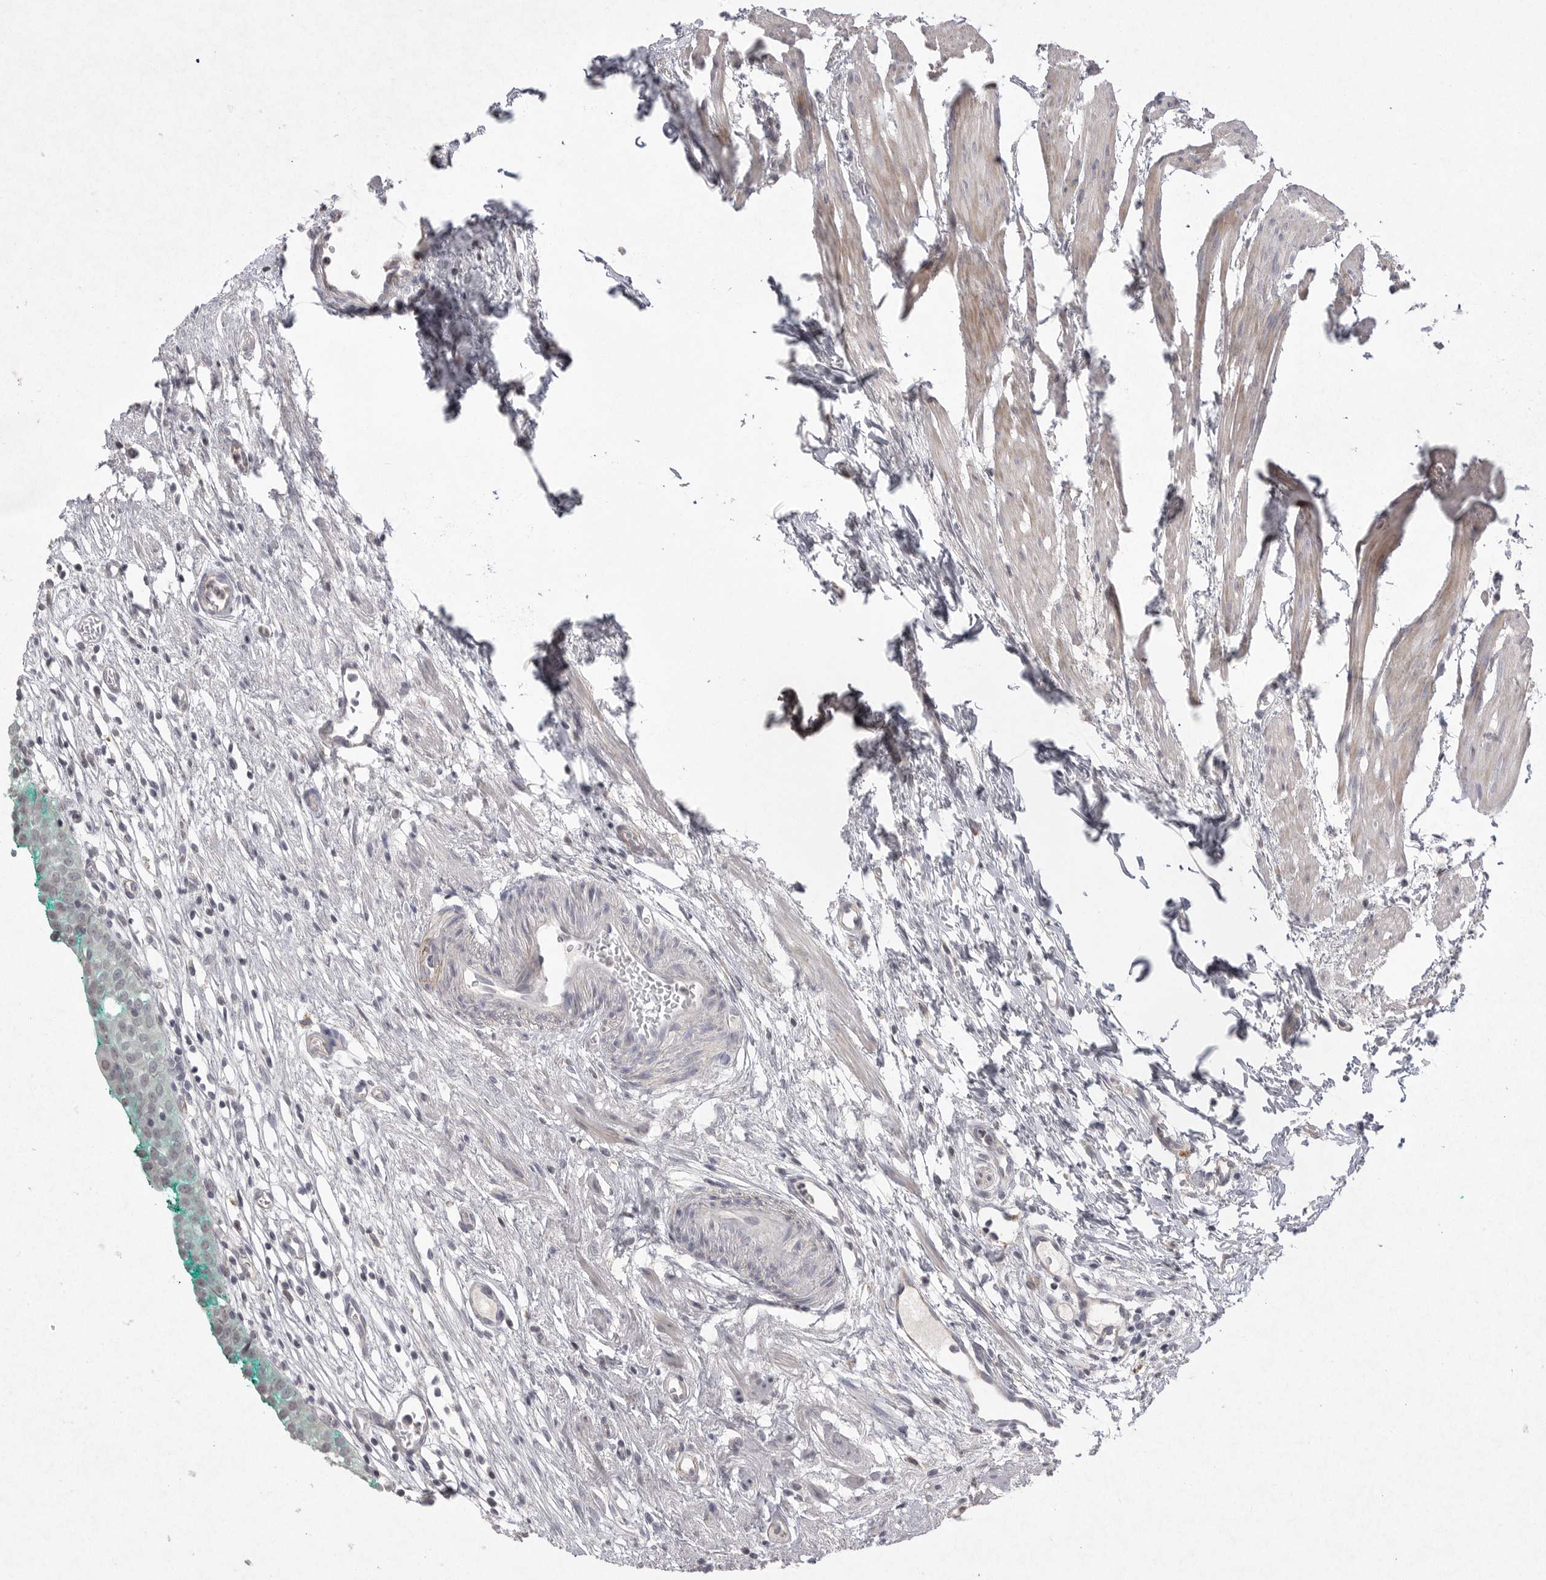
{"staining": {"intensity": "weak", "quantity": "<25%", "location": "cytoplasmic/membranous"}, "tissue": "urinary bladder", "cell_type": "Urothelial cells", "image_type": "normal", "snomed": [{"axis": "morphology", "description": "Normal tissue, NOS"}, {"axis": "morphology", "description": "Urothelial carcinoma, High grade"}, {"axis": "topography", "description": "Urinary bladder"}], "caption": "DAB immunohistochemical staining of unremarkable human urinary bladder reveals no significant staining in urothelial cells. (DAB IHC with hematoxylin counter stain).", "gene": "VANGL2", "patient": {"sex": "female", "age": 60}}